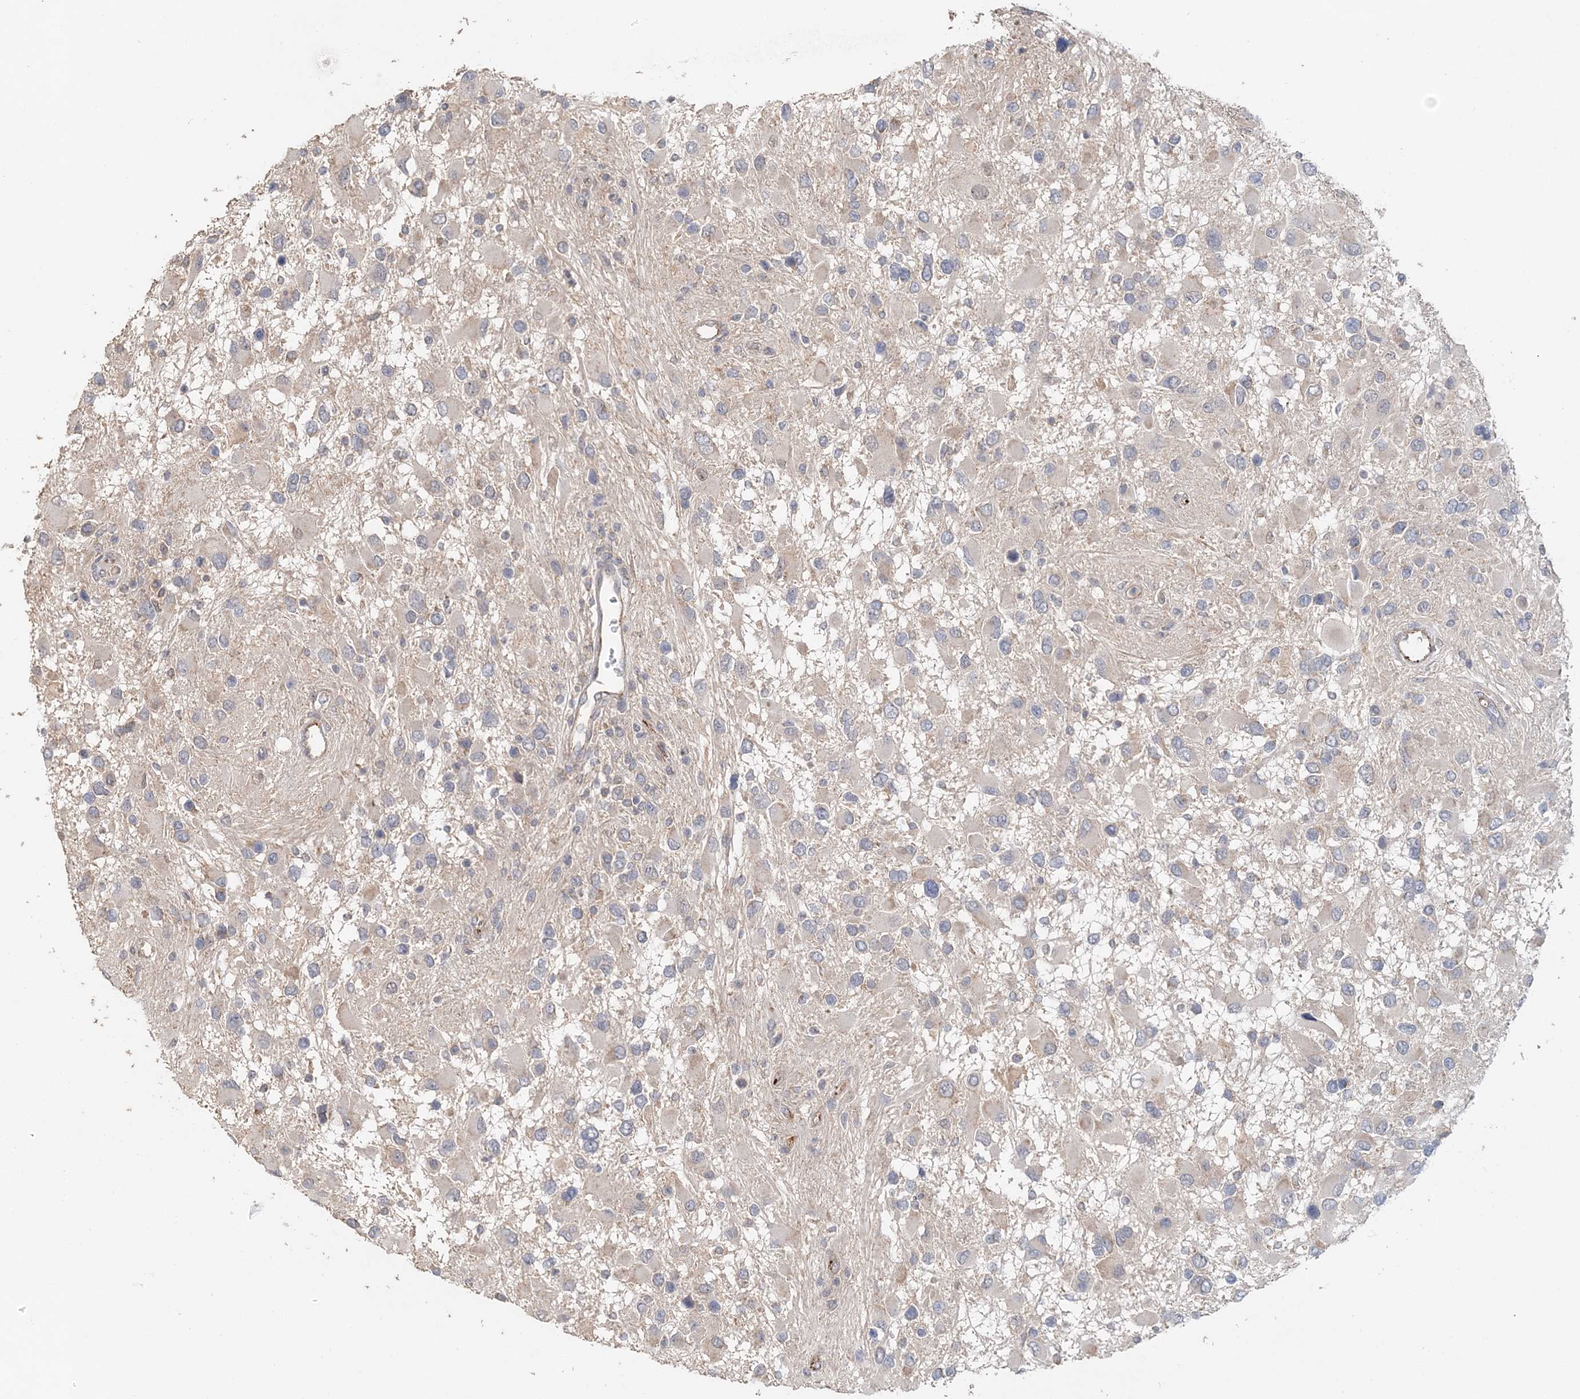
{"staining": {"intensity": "negative", "quantity": "none", "location": "none"}, "tissue": "glioma", "cell_type": "Tumor cells", "image_type": "cancer", "snomed": [{"axis": "morphology", "description": "Glioma, malignant, High grade"}, {"axis": "topography", "description": "Brain"}], "caption": "Immunohistochemistry (IHC) of human glioma displays no staining in tumor cells. (Stains: DAB (3,3'-diaminobenzidine) immunohistochemistry (IHC) with hematoxylin counter stain, Microscopy: brightfield microscopy at high magnification).", "gene": "FBXO38", "patient": {"sex": "male", "age": 53}}